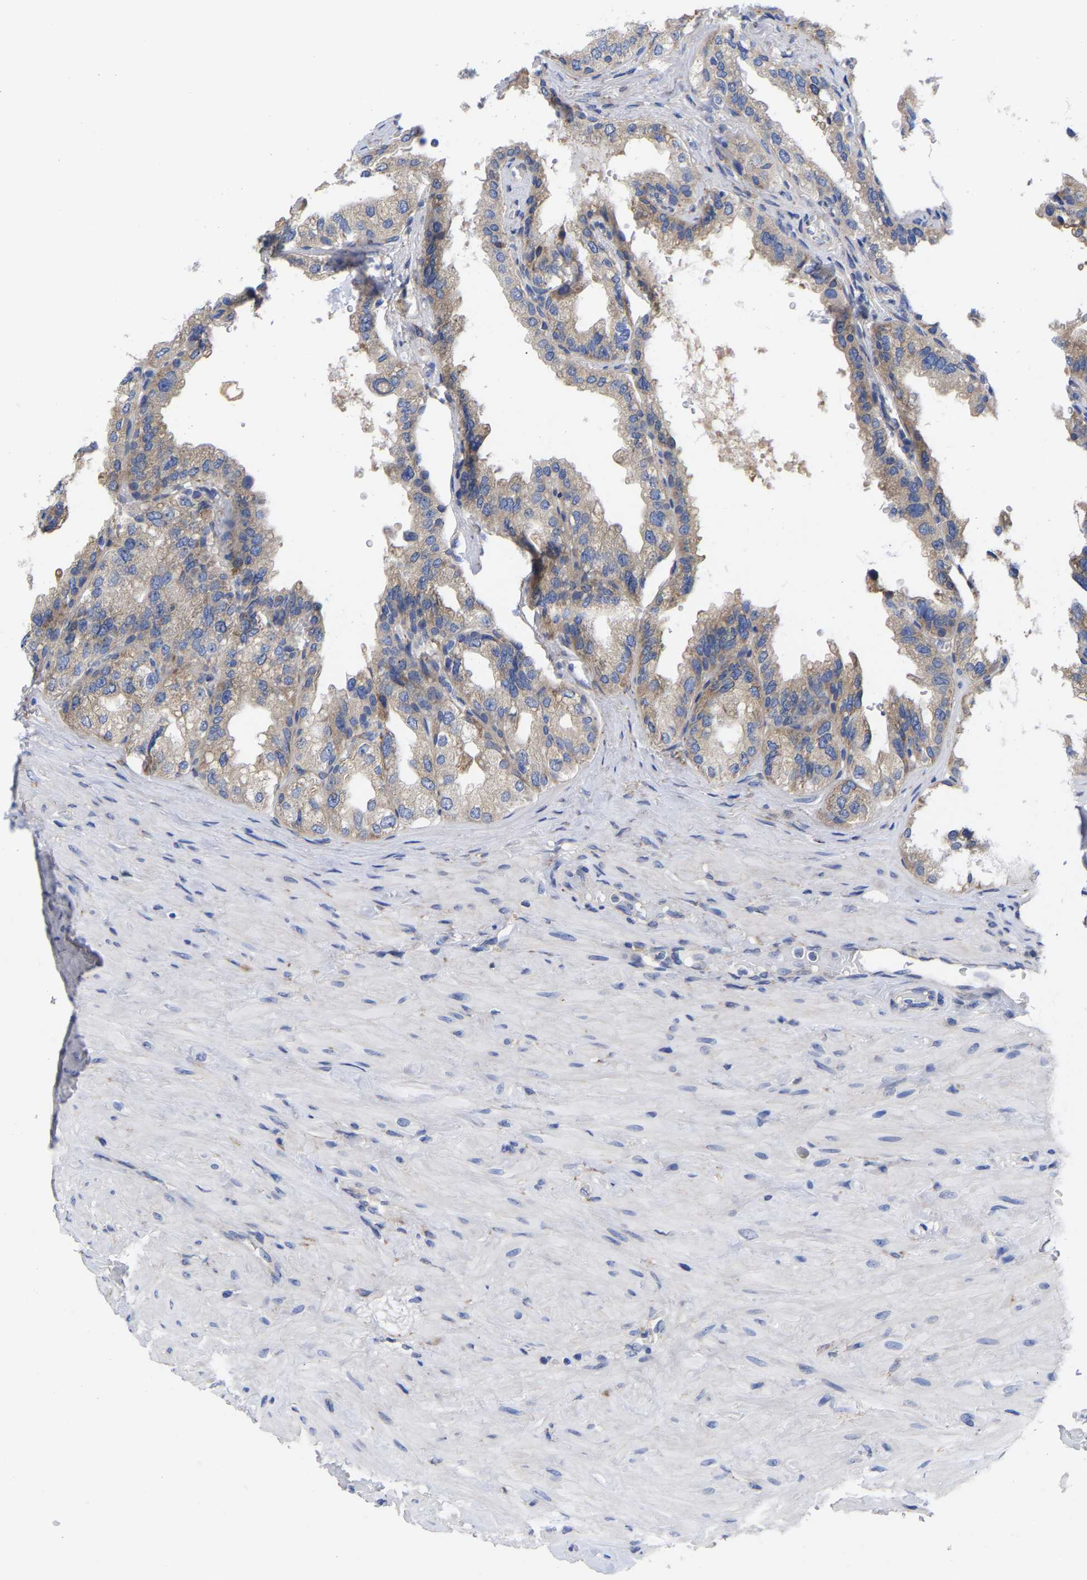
{"staining": {"intensity": "weak", "quantity": "25%-75%", "location": "cytoplasmic/membranous"}, "tissue": "seminal vesicle", "cell_type": "Glandular cells", "image_type": "normal", "snomed": [{"axis": "morphology", "description": "Normal tissue, NOS"}, {"axis": "topography", "description": "Seminal veicle"}], "caption": "Seminal vesicle stained with immunohistochemistry (IHC) displays weak cytoplasmic/membranous expression in approximately 25%-75% of glandular cells. Using DAB (brown) and hematoxylin (blue) stains, captured at high magnification using brightfield microscopy.", "gene": "CFAP298", "patient": {"sex": "male", "age": 68}}